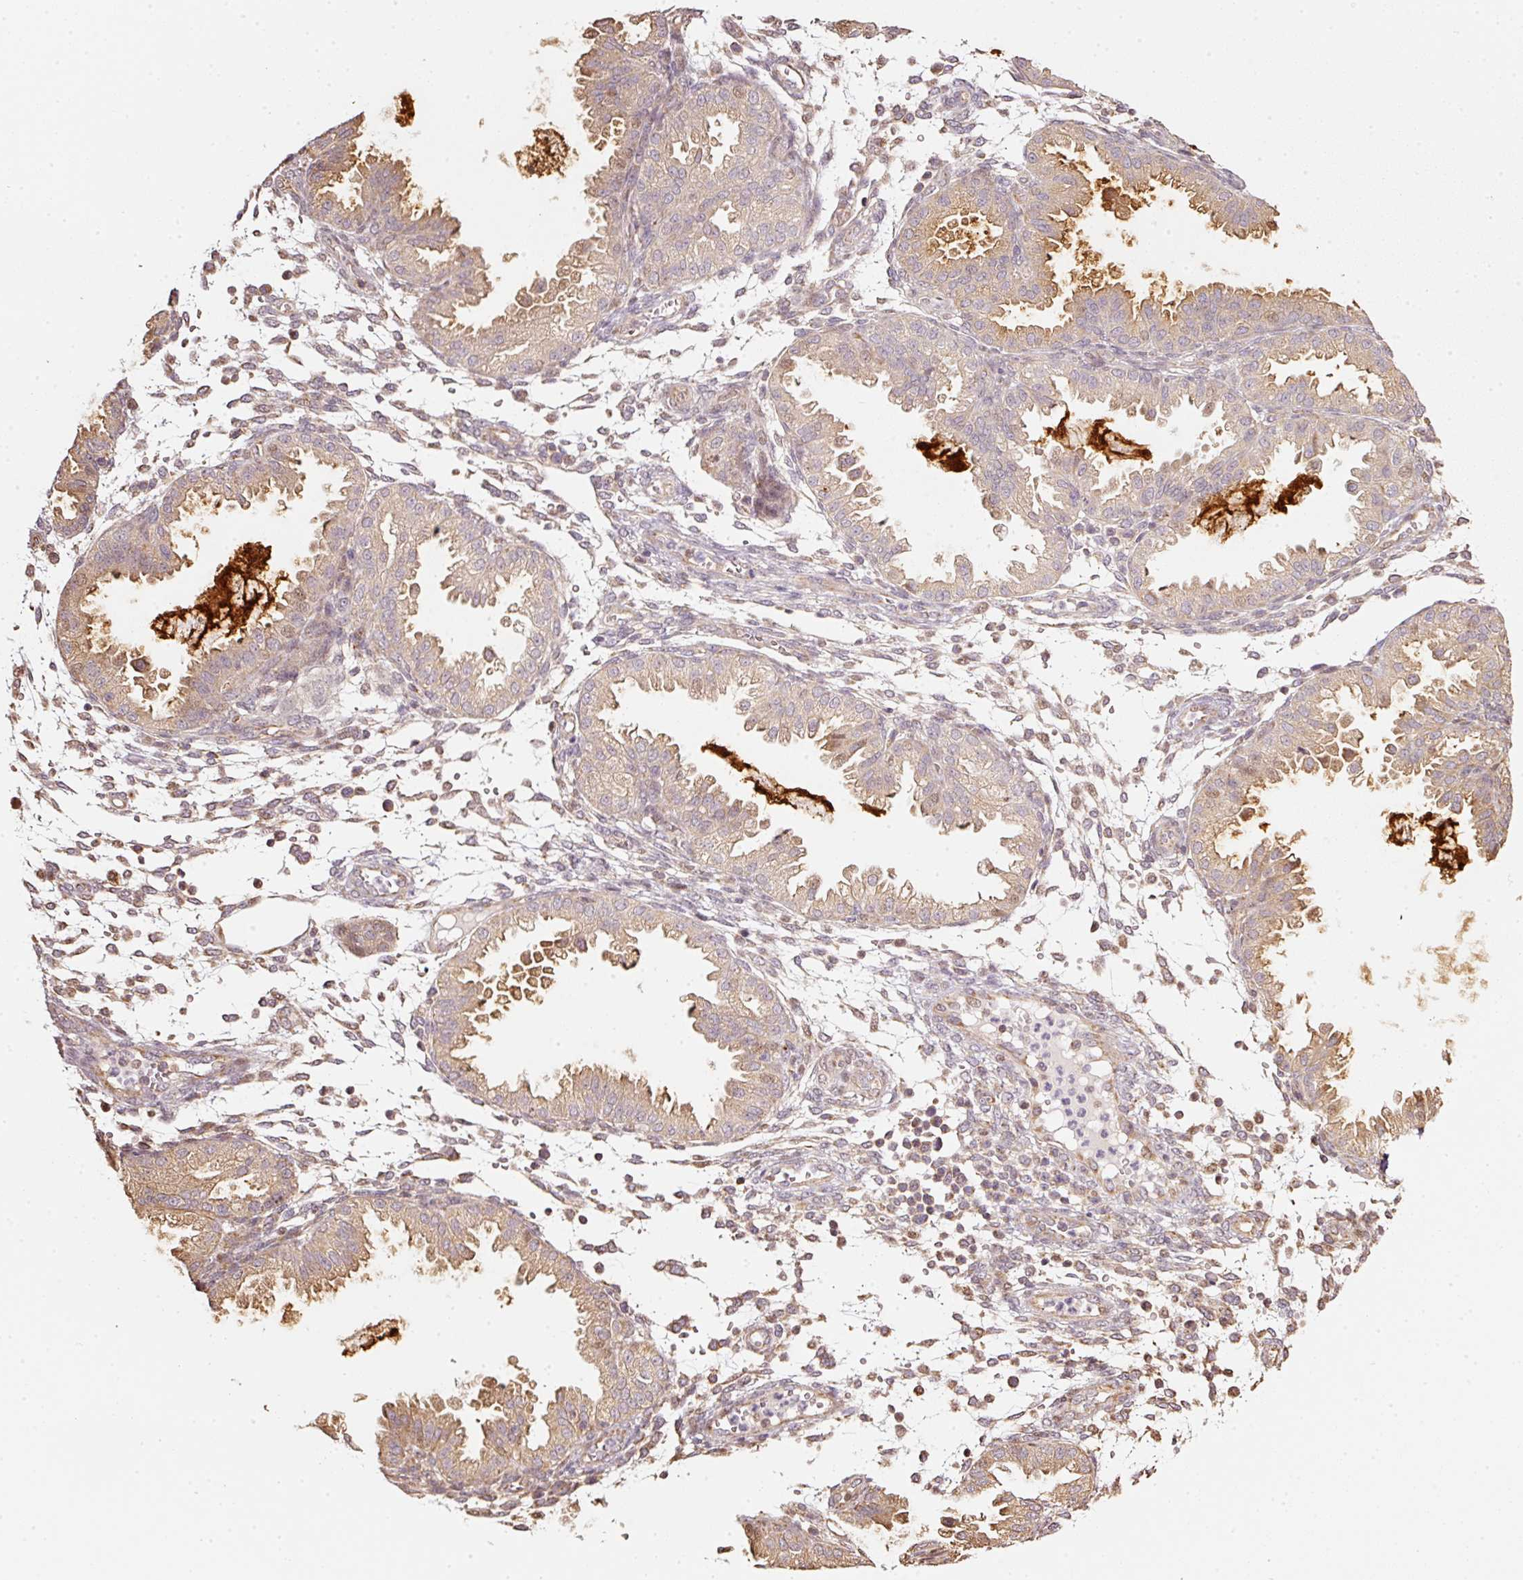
{"staining": {"intensity": "weak", "quantity": "<25%", "location": "cytoplasmic/membranous"}, "tissue": "endometrium", "cell_type": "Cells in endometrial stroma", "image_type": "normal", "snomed": [{"axis": "morphology", "description": "Normal tissue, NOS"}, {"axis": "topography", "description": "Endometrium"}], "caption": "Histopathology image shows no significant protein expression in cells in endometrial stroma of normal endometrium. (DAB (3,3'-diaminobenzidine) IHC visualized using brightfield microscopy, high magnification).", "gene": "RAB35", "patient": {"sex": "female", "age": 33}}